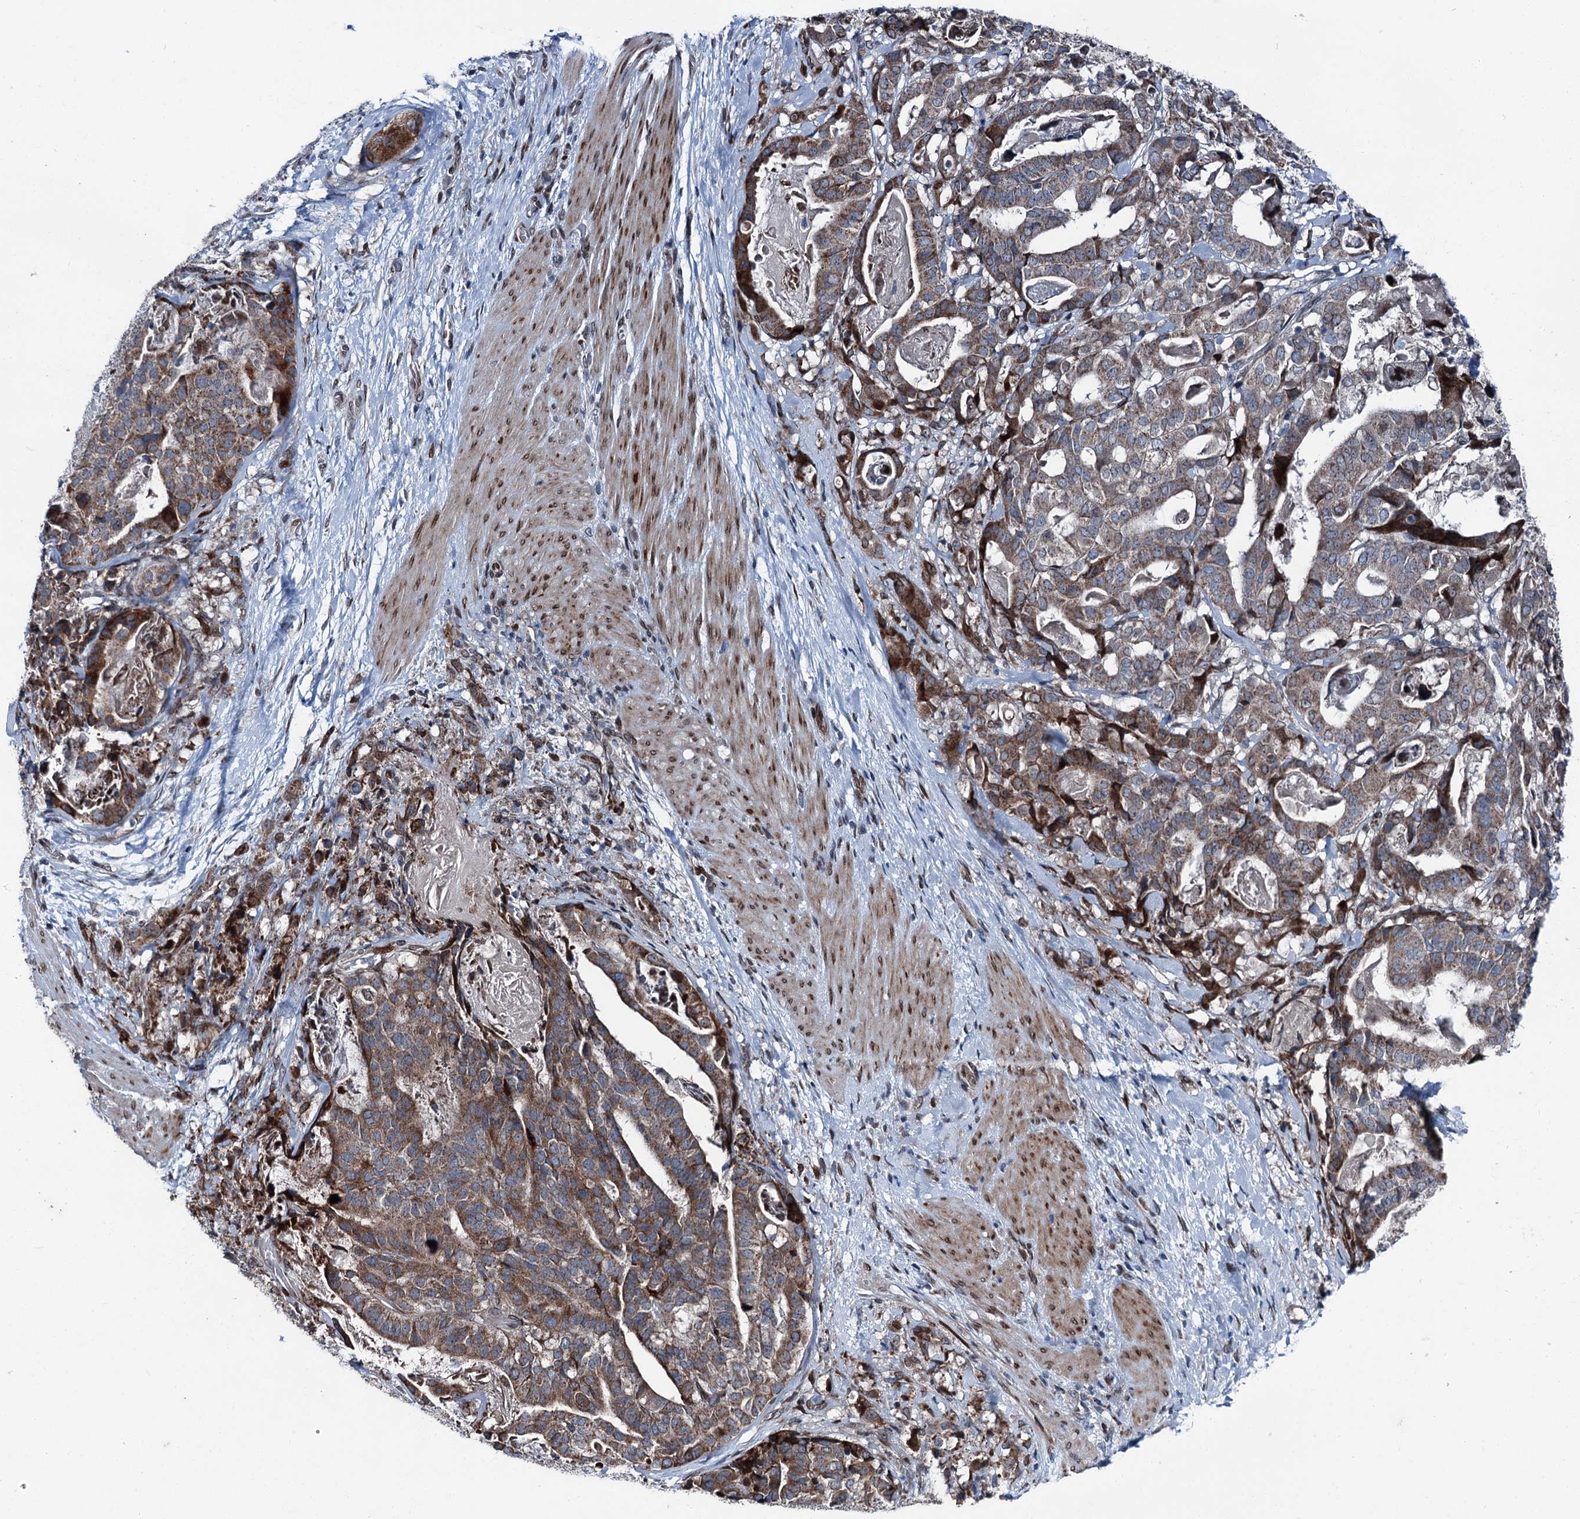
{"staining": {"intensity": "moderate", "quantity": ">75%", "location": "cytoplasmic/membranous"}, "tissue": "stomach cancer", "cell_type": "Tumor cells", "image_type": "cancer", "snomed": [{"axis": "morphology", "description": "Adenocarcinoma, NOS"}, {"axis": "topography", "description": "Stomach"}], "caption": "This micrograph demonstrates immunohistochemistry staining of human stomach cancer, with medium moderate cytoplasmic/membranous staining in about >75% of tumor cells.", "gene": "MRPL14", "patient": {"sex": "male", "age": 48}}